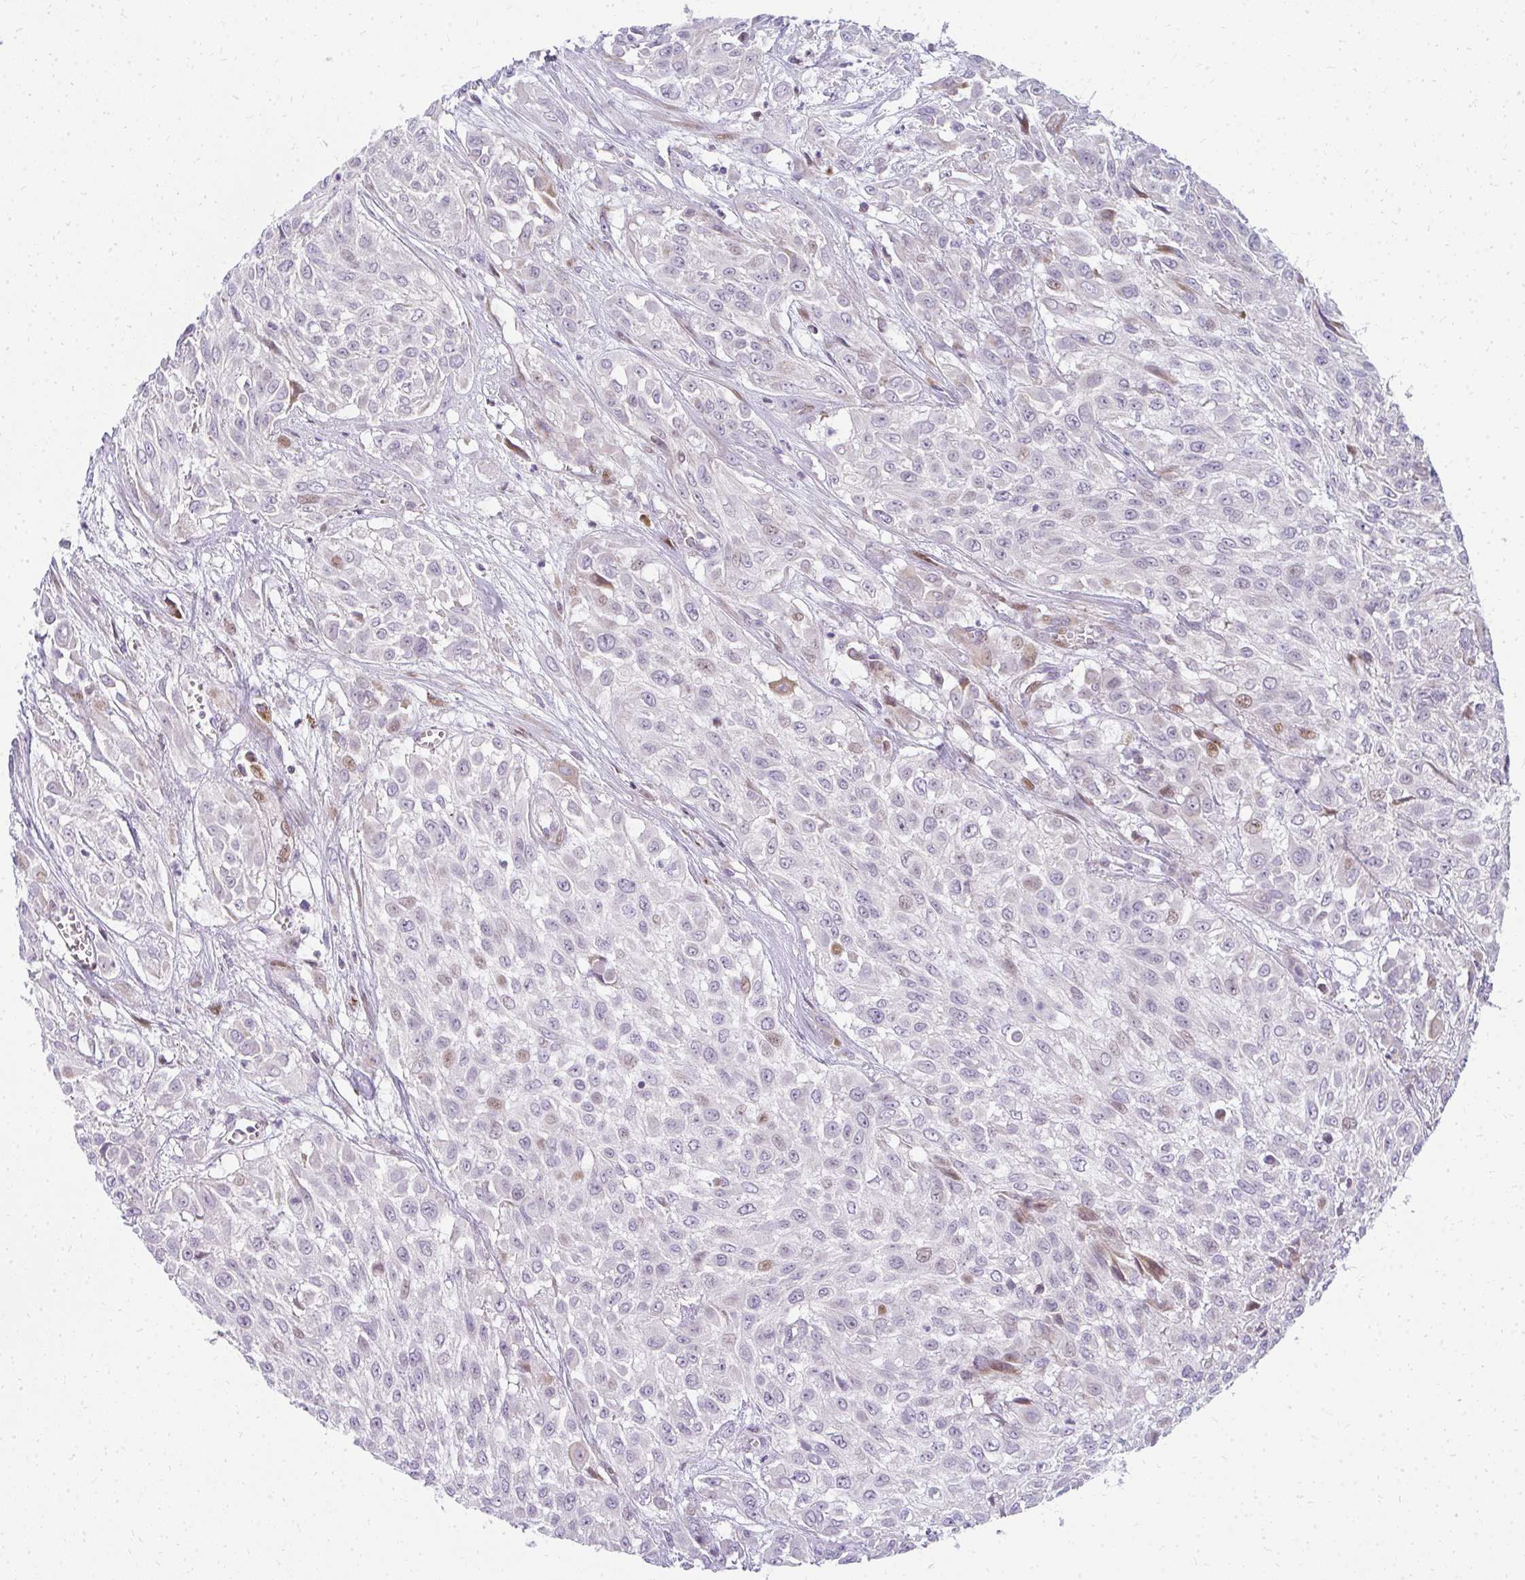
{"staining": {"intensity": "moderate", "quantity": "<25%", "location": "nuclear"}, "tissue": "urothelial cancer", "cell_type": "Tumor cells", "image_type": "cancer", "snomed": [{"axis": "morphology", "description": "Urothelial carcinoma, High grade"}, {"axis": "topography", "description": "Urinary bladder"}], "caption": "Immunohistochemistry (IHC) (DAB (3,3'-diaminobenzidine)) staining of human urothelial cancer shows moderate nuclear protein positivity in about <25% of tumor cells.", "gene": "PLA2G5", "patient": {"sex": "male", "age": 57}}